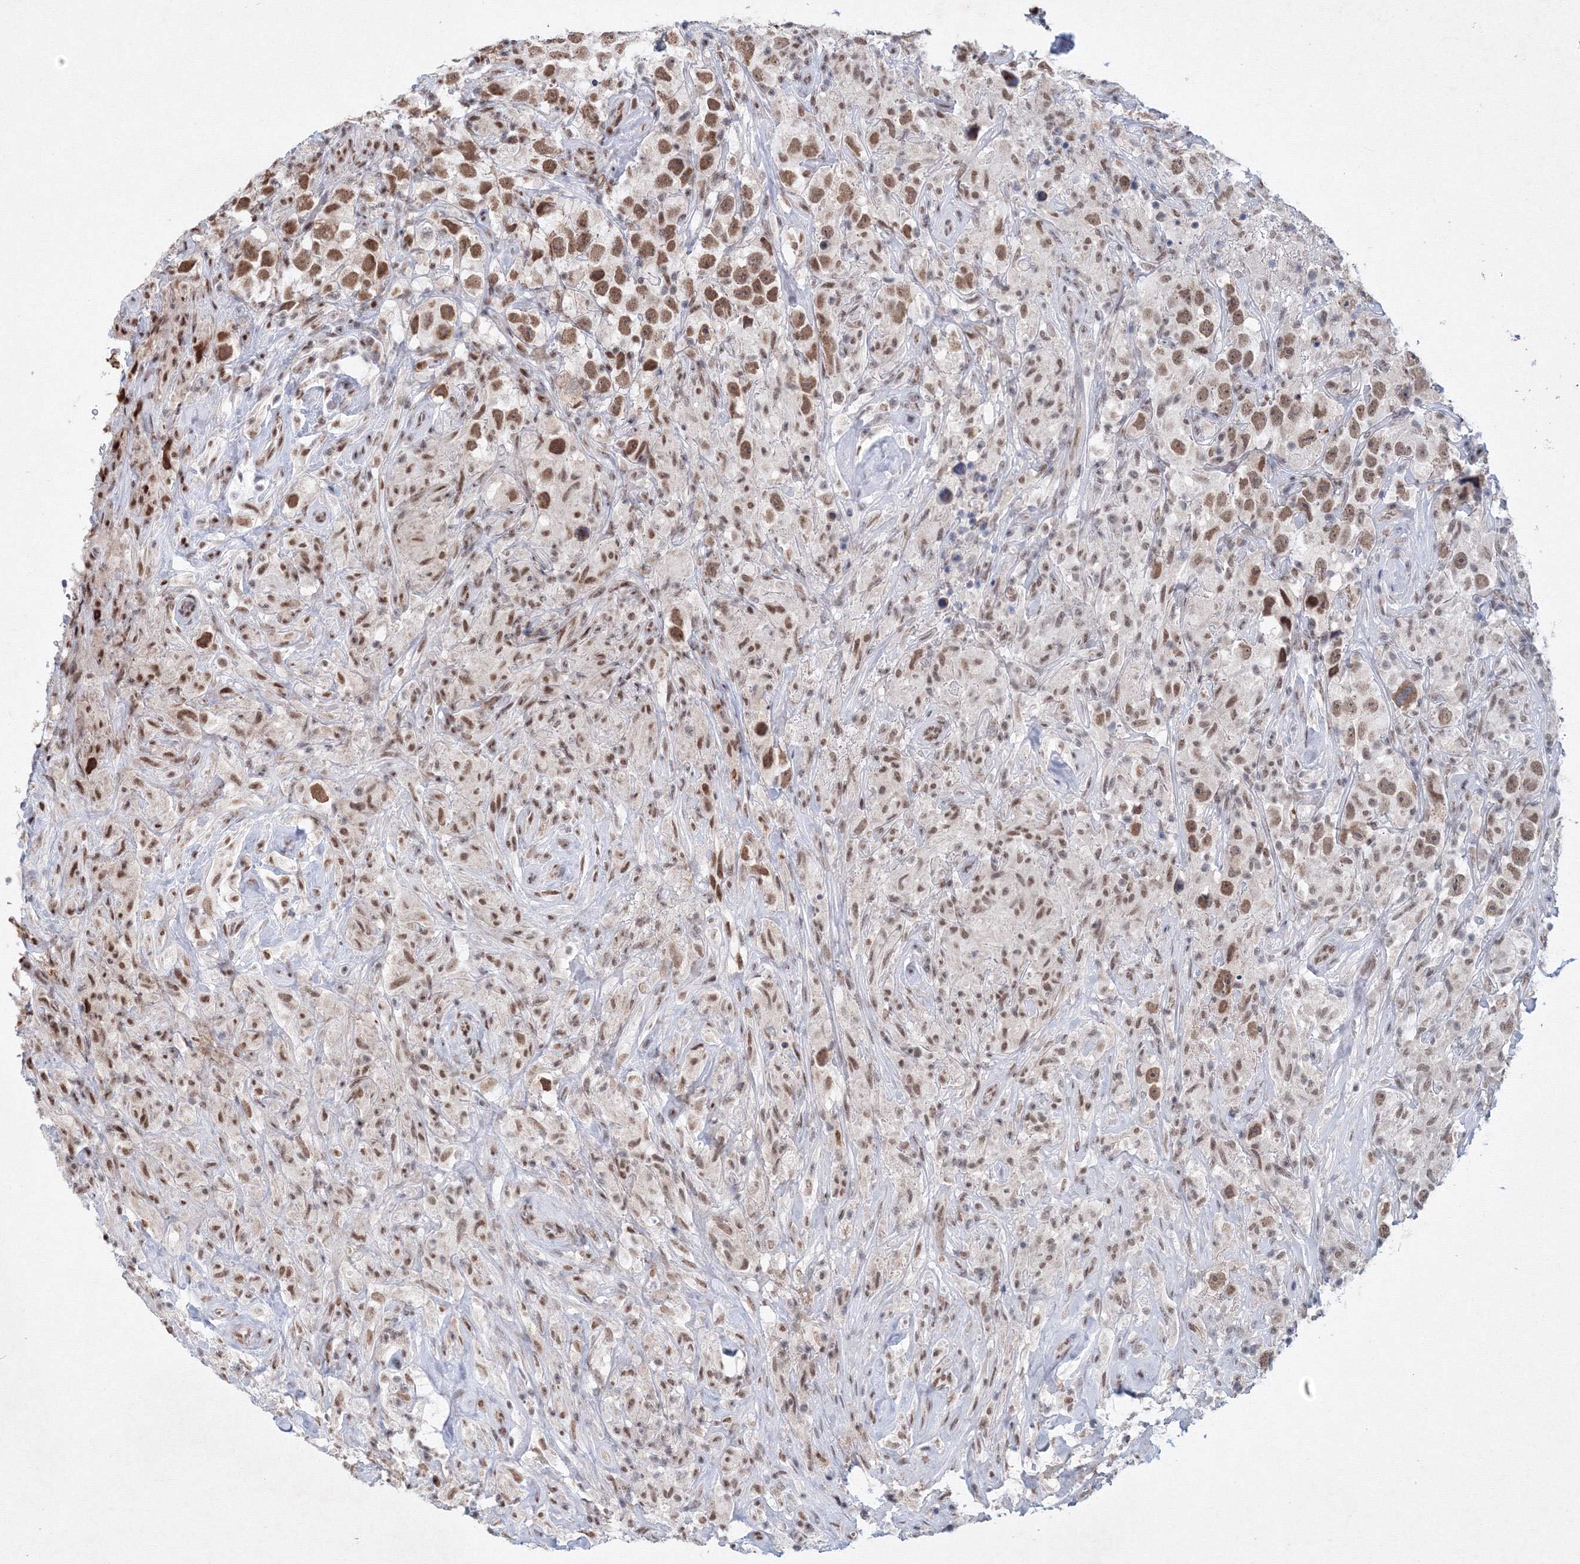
{"staining": {"intensity": "moderate", "quantity": ">75%", "location": "nuclear"}, "tissue": "testis cancer", "cell_type": "Tumor cells", "image_type": "cancer", "snomed": [{"axis": "morphology", "description": "Seminoma, NOS"}, {"axis": "topography", "description": "Testis"}], "caption": "Brown immunohistochemical staining in human testis seminoma demonstrates moderate nuclear positivity in approximately >75% of tumor cells.", "gene": "SF3B6", "patient": {"sex": "male", "age": 49}}